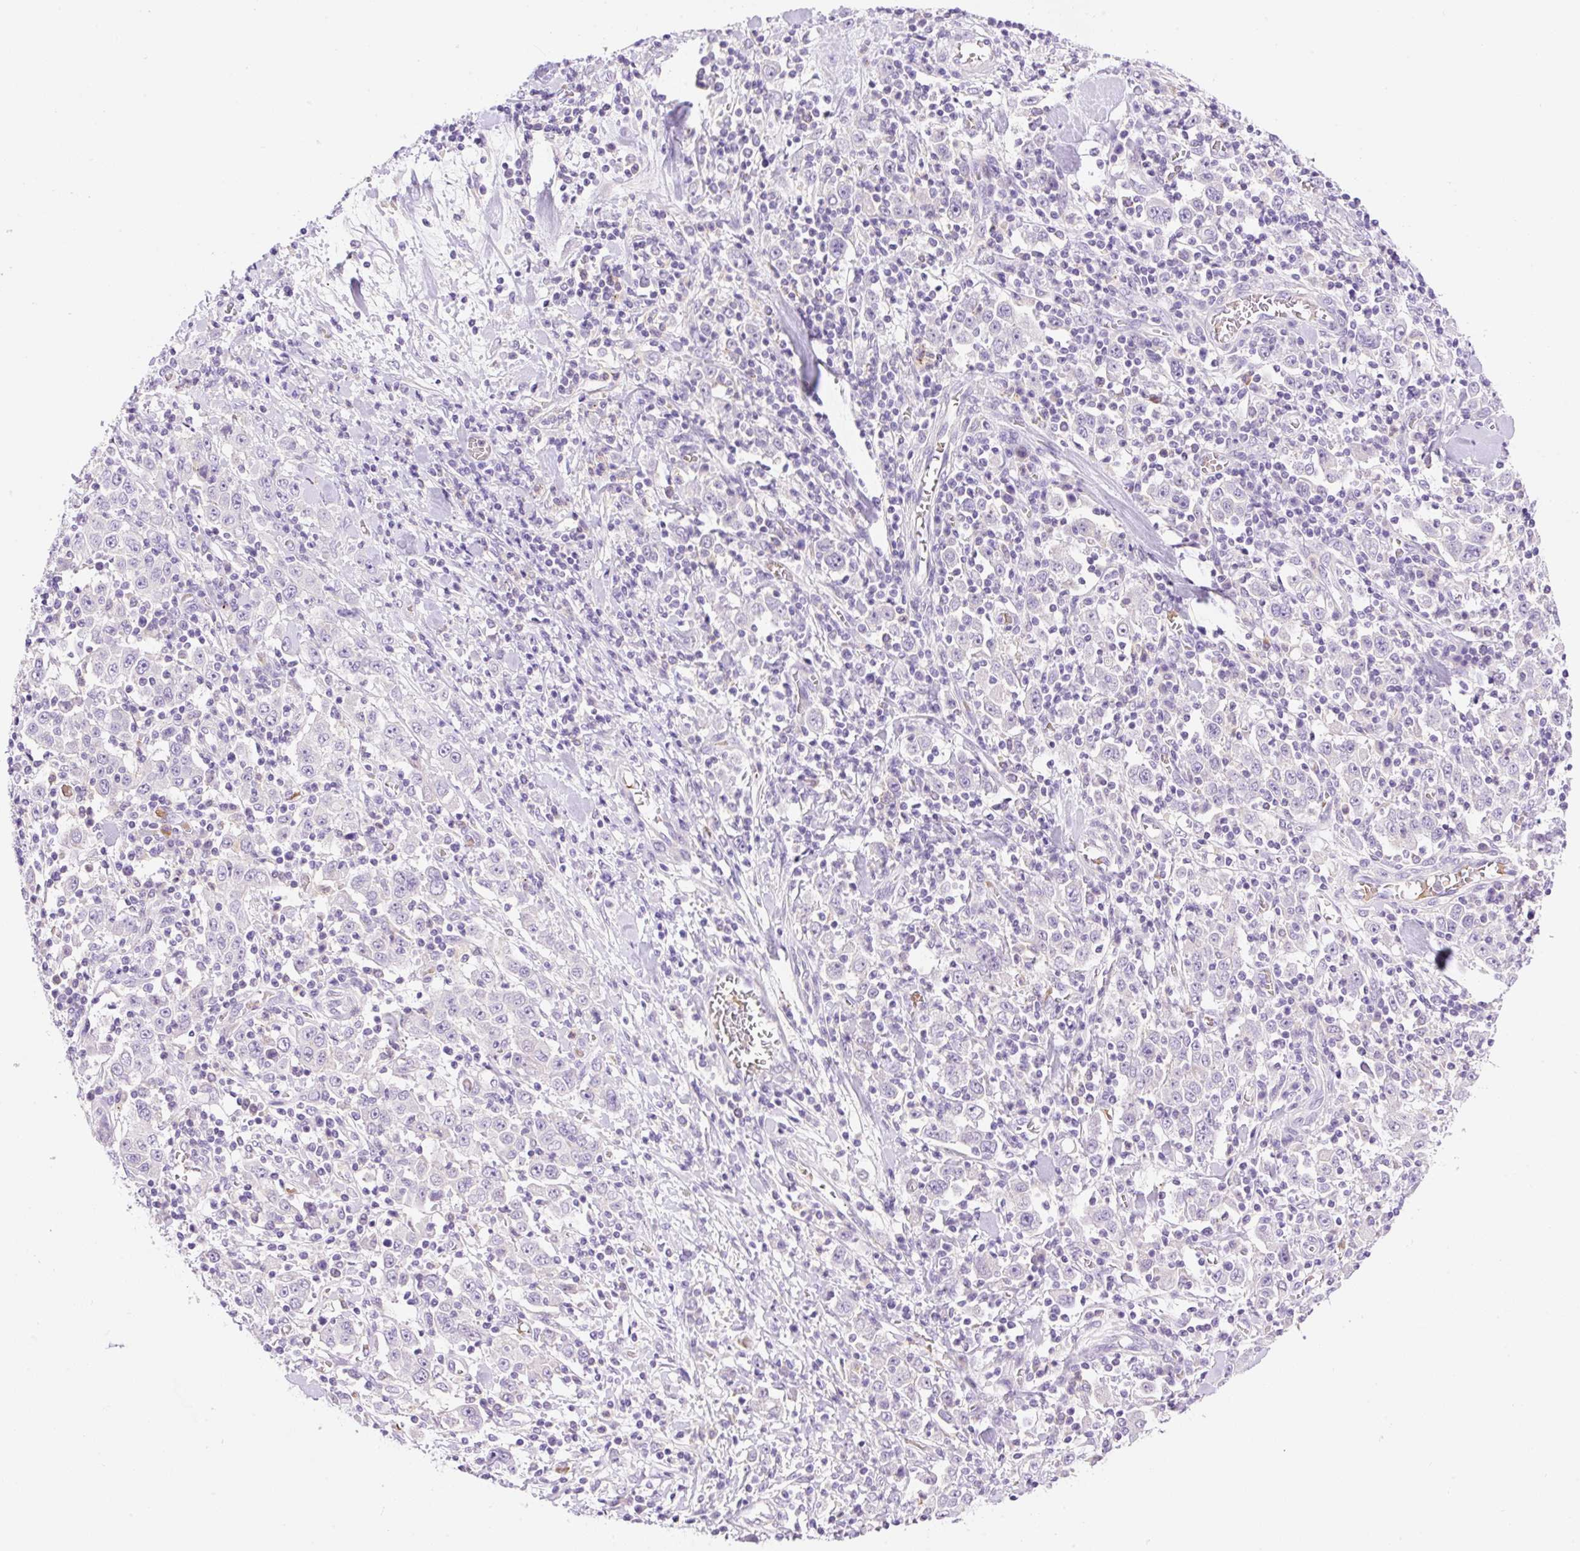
{"staining": {"intensity": "negative", "quantity": "none", "location": "none"}, "tissue": "stomach cancer", "cell_type": "Tumor cells", "image_type": "cancer", "snomed": [{"axis": "morphology", "description": "Normal tissue, NOS"}, {"axis": "morphology", "description": "Adenocarcinoma, NOS"}, {"axis": "topography", "description": "Stomach, upper"}, {"axis": "topography", "description": "Stomach"}], "caption": "Human stomach cancer stained for a protein using IHC reveals no staining in tumor cells.", "gene": "LHFPL5", "patient": {"sex": "male", "age": 59}}